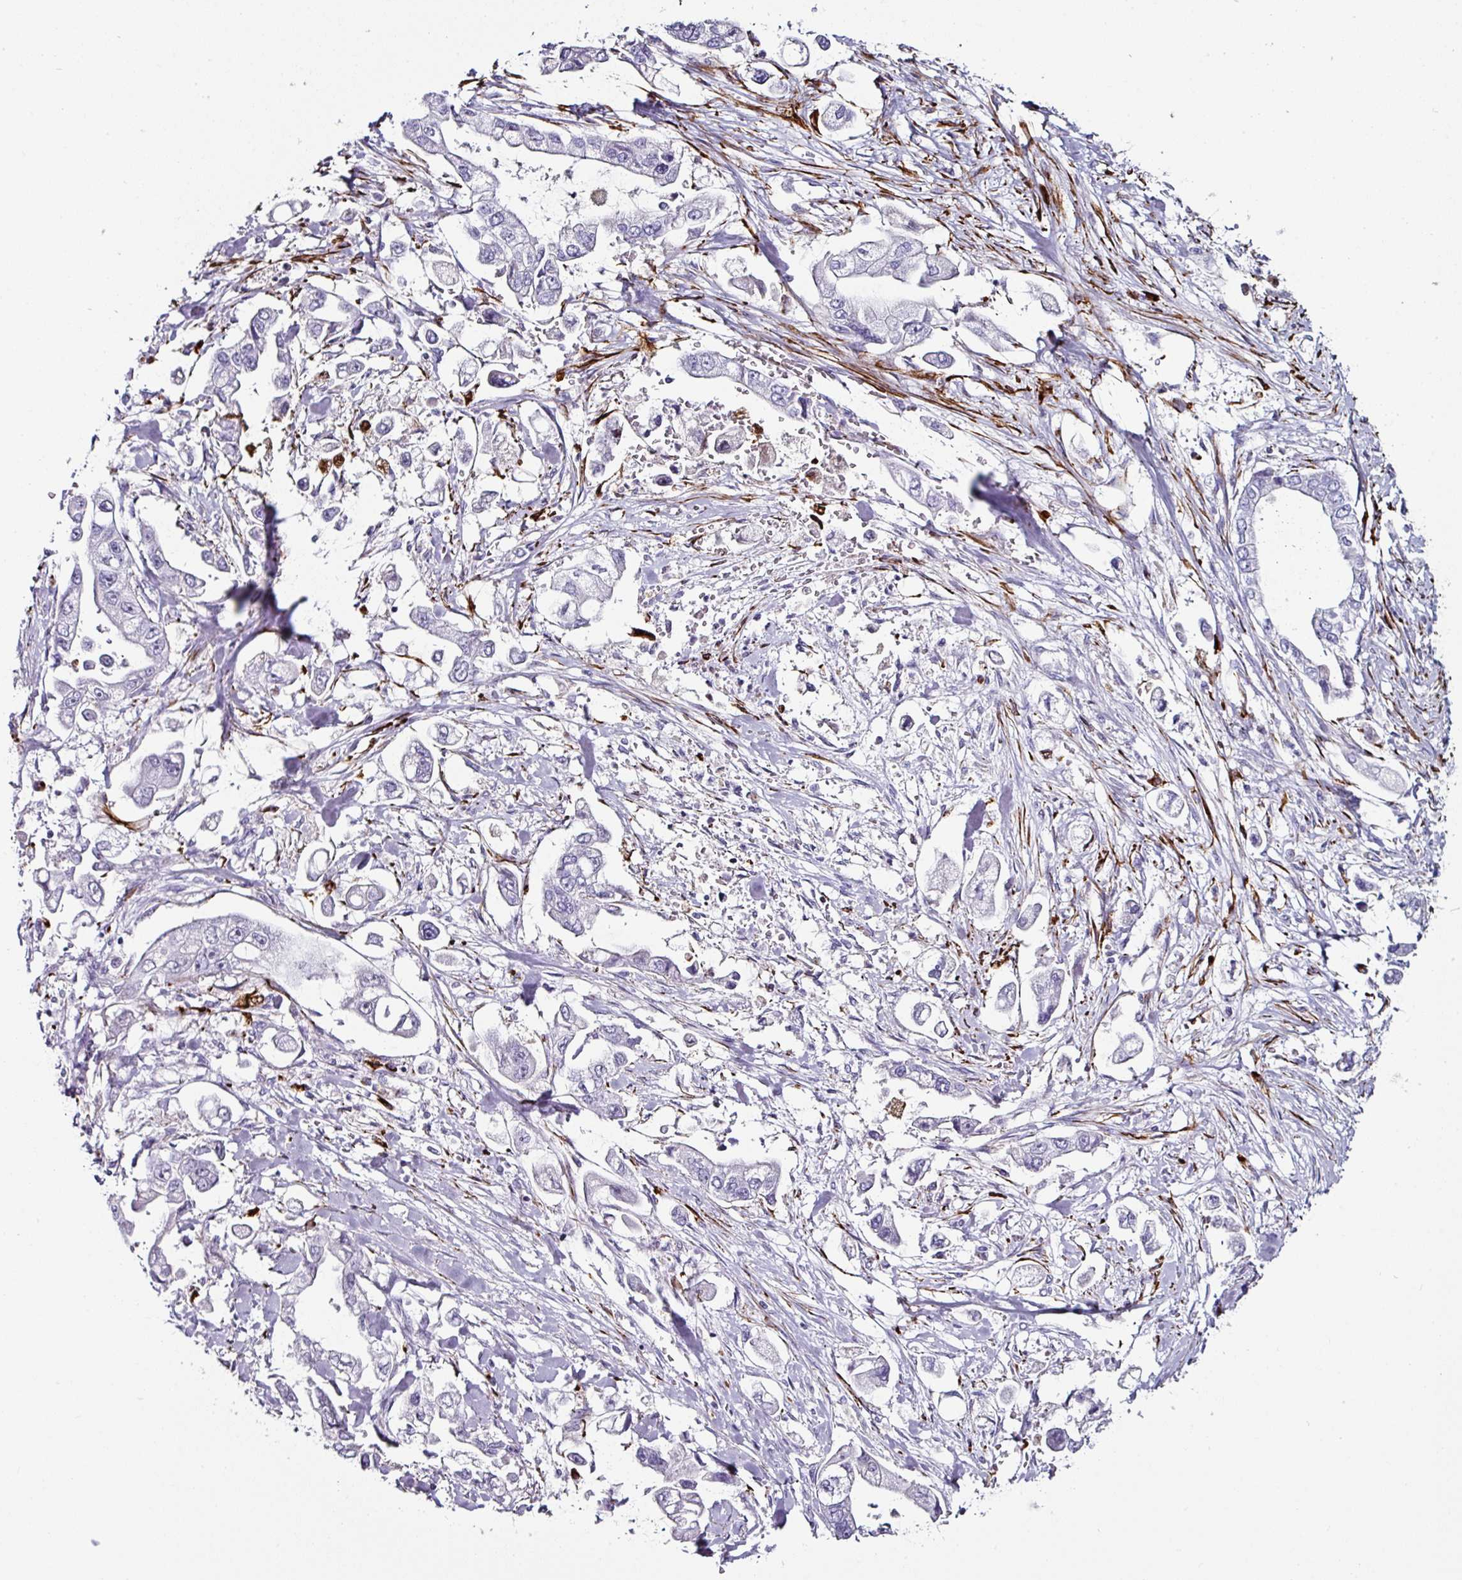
{"staining": {"intensity": "negative", "quantity": "none", "location": "none"}, "tissue": "stomach cancer", "cell_type": "Tumor cells", "image_type": "cancer", "snomed": [{"axis": "morphology", "description": "Adenocarcinoma, NOS"}, {"axis": "topography", "description": "Stomach"}], "caption": "Tumor cells are negative for brown protein staining in adenocarcinoma (stomach).", "gene": "TMPRSS9", "patient": {"sex": "male", "age": 62}}